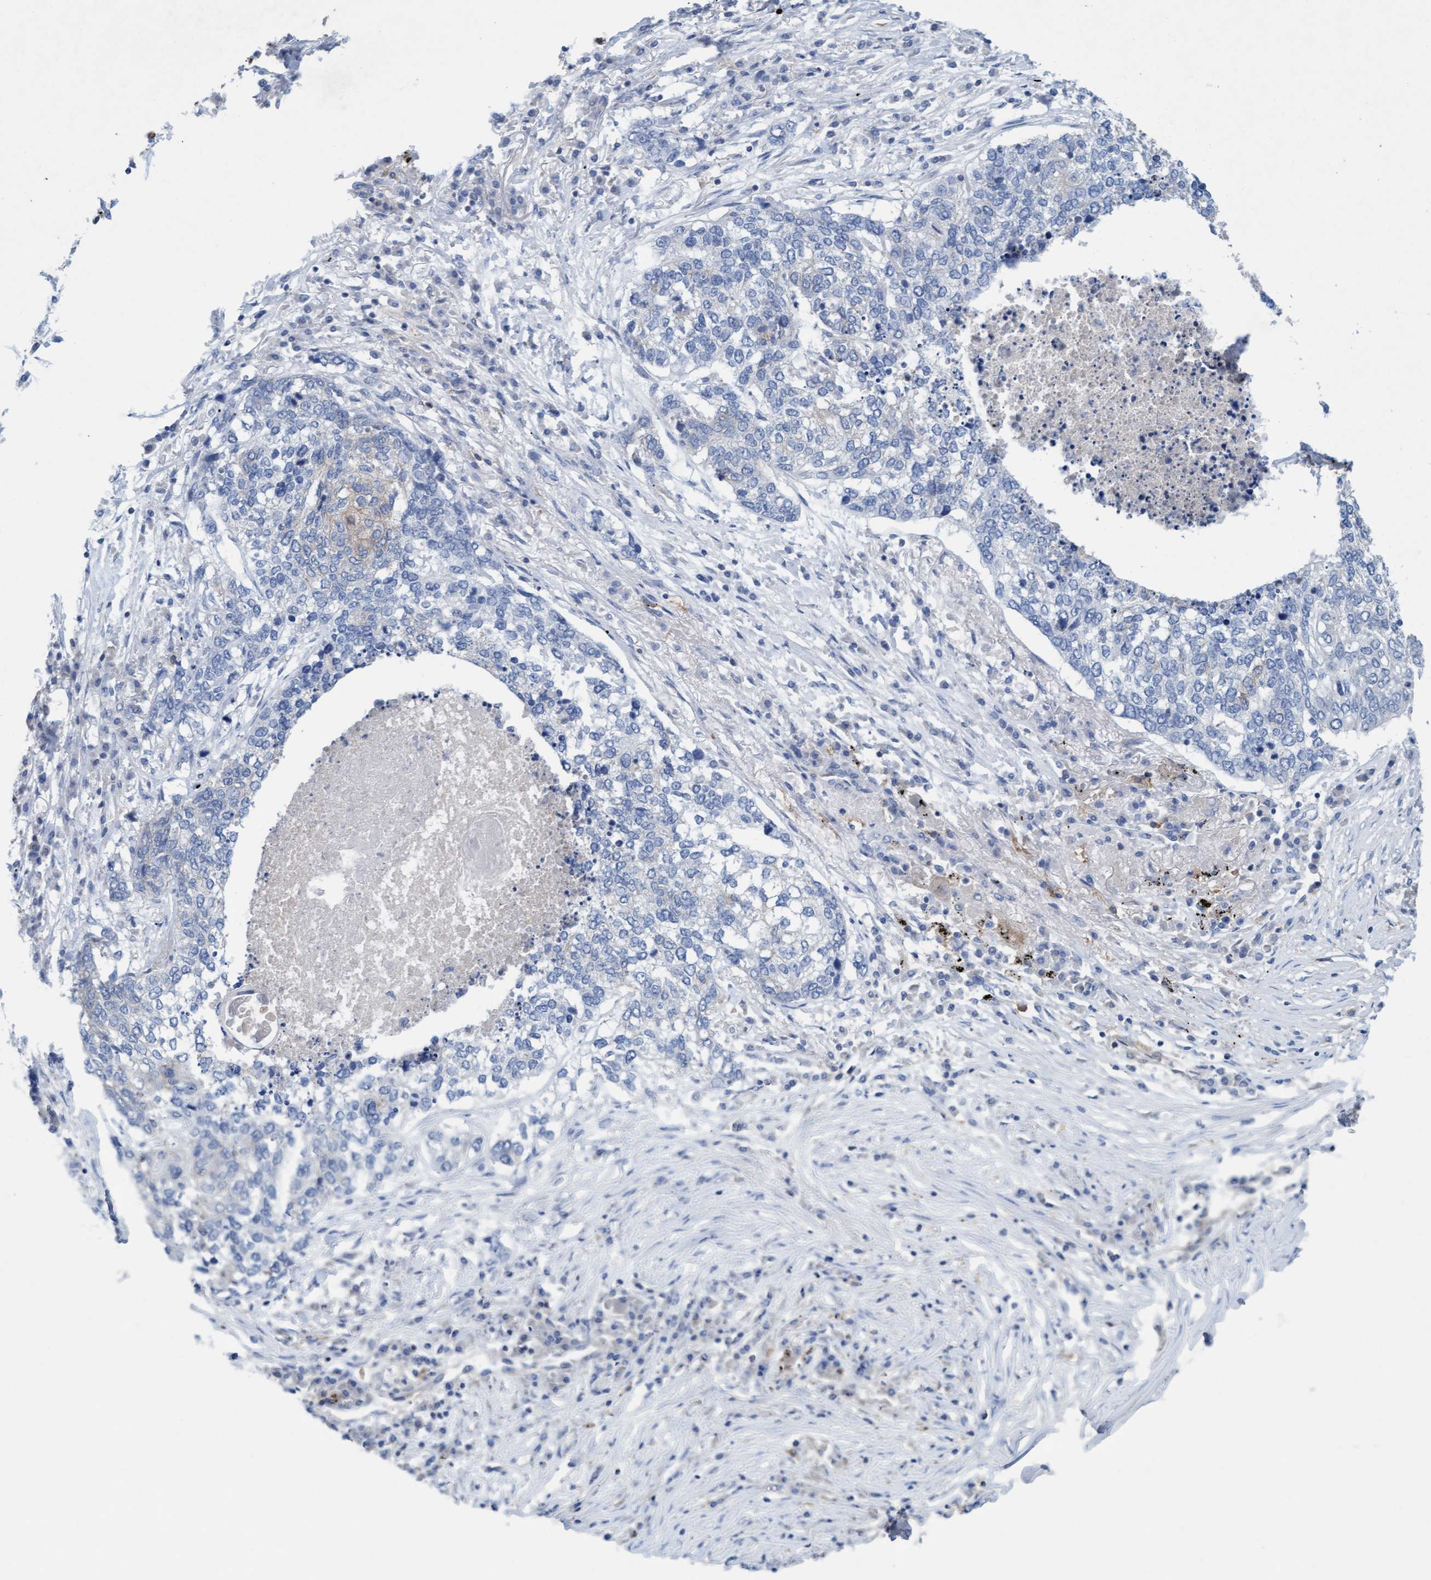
{"staining": {"intensity": "negative", "quantity": "none", "location": "none"}, "tissue": "lung cancer", "cell_type": "Tumor cells", "image_type": "cancer", "snomed": [{"axis": "morphology", "description": "Squamous cell carcinoma, NOS"}, {"axis": "topography", "description": "Lung"}], "caption": "A photomicrograph of human lung cancer is negative for staining in tumor cells.", "gene": "SIGIRR", "patient": {"sex": "female", "age": 63}}